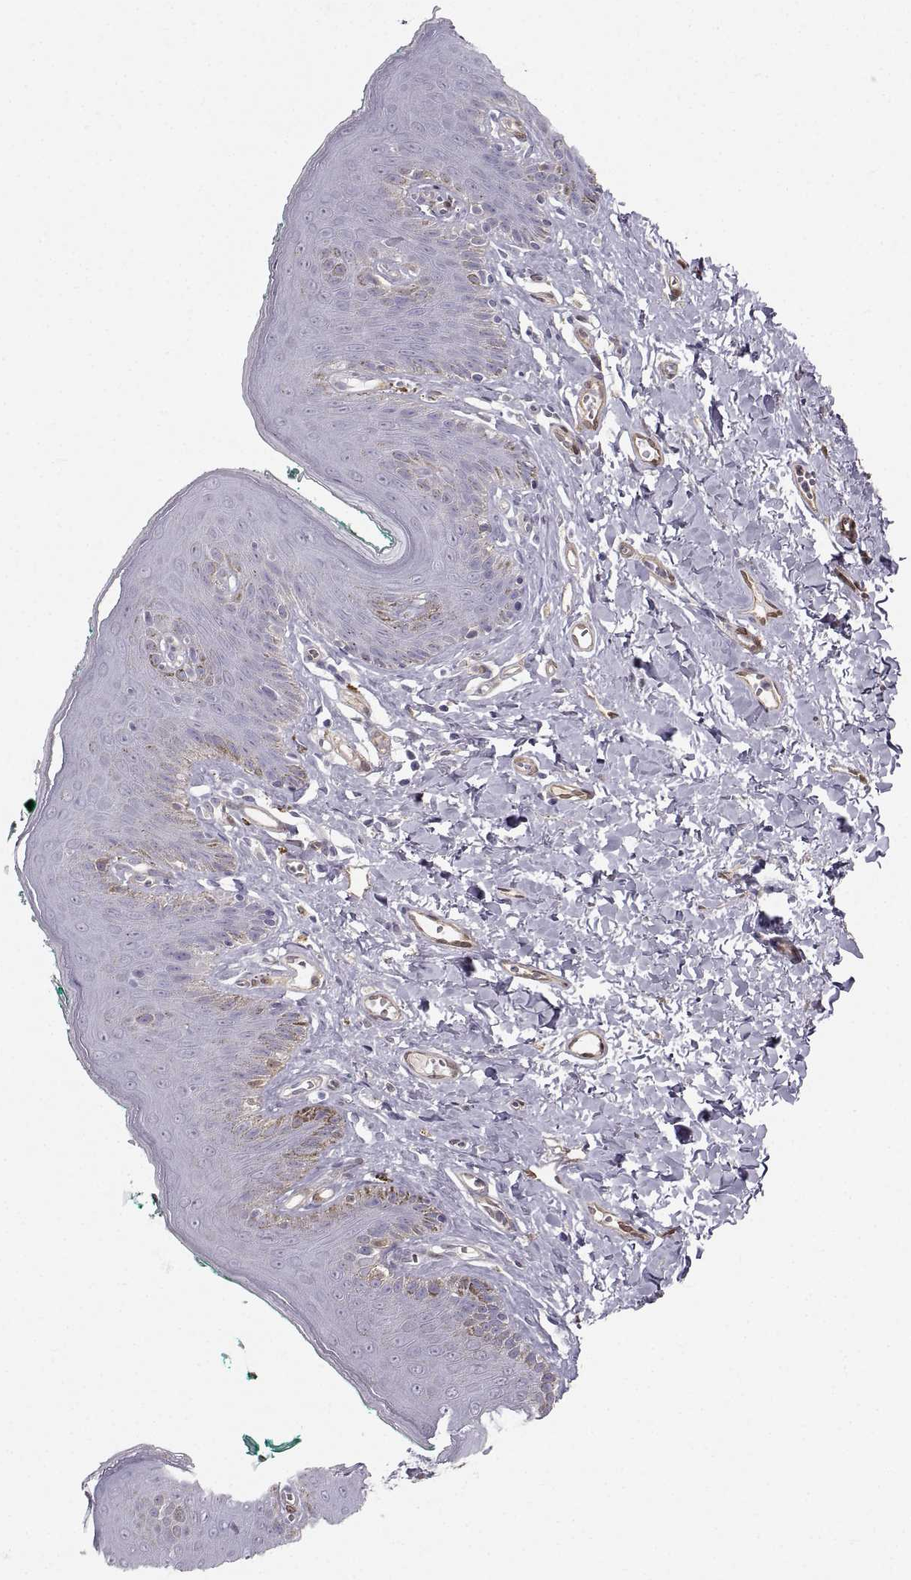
{"staining": {"intensity": "negative", "quantity": "none", "location": "none"}, "tissue": "skin", "cell_type": "Epidermal cells", "image_type": "normal", "snomed": [{"axis": "morphology", "description": "Normal tissue, NOS"}, {"axis": "topography", "description": "Vulva"}], "caption": "There is no significant expression in epidermal cells of skin. The staining was performed using DAB to visualize the protein expression in brown, while the nuclei were stained in blue with hematoxylin (Magnification: 20x).", "gene": "PGM5", "patient": {"sex": "female", "age": 66}}